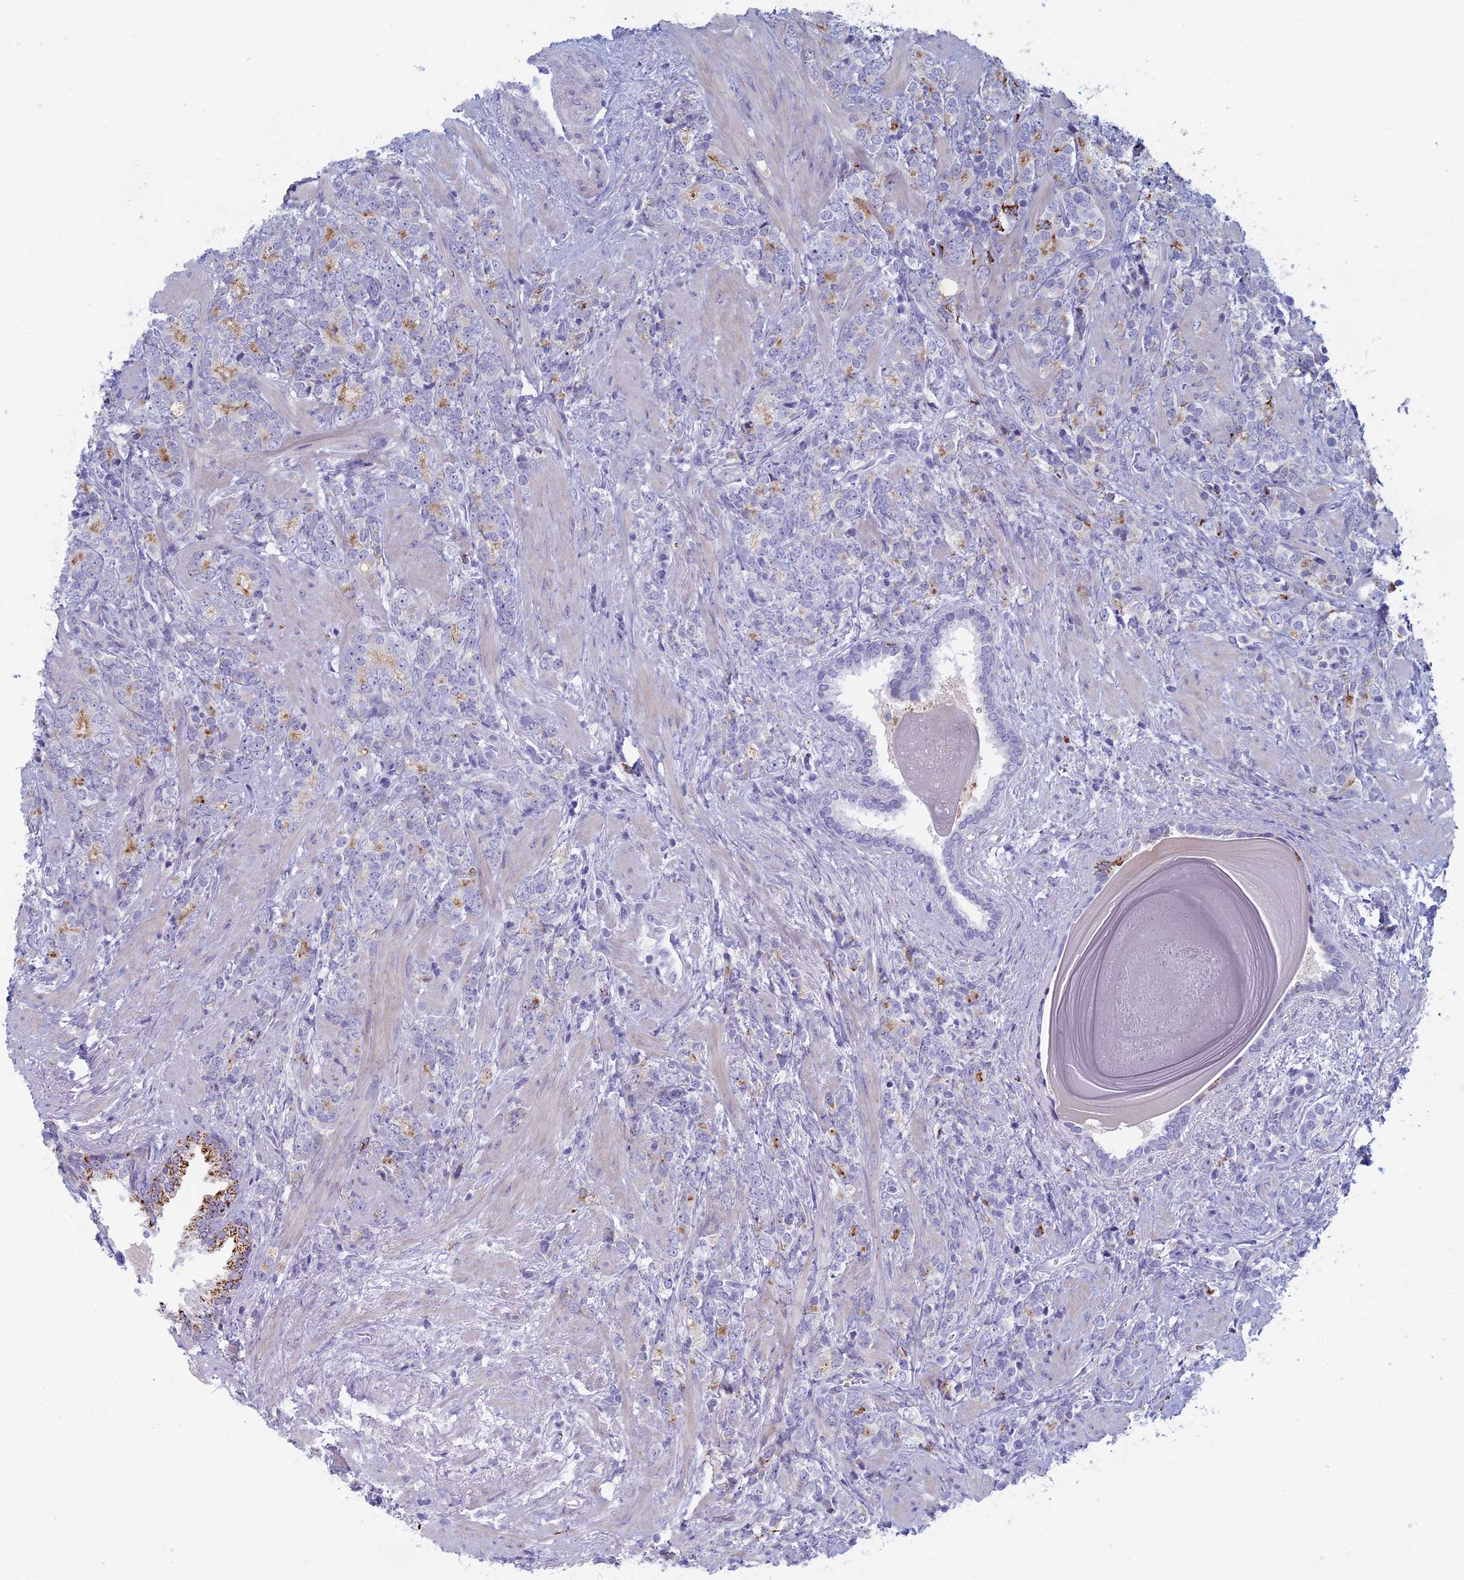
{"staining": {"intensity": "negative", "quantity": "none", "location": "none"}, "tissue": "prostate cancer", "cell_type": "Tumor cells", "image_type": "cancer", "snomed": [{"axis": "morphology", "description": "Adenocarcinoma, High grade"}, {"axis": "topography", "description": "Prostate"}], "caption": "Protein analysis of prostate cancer reveals no significant expression in tumor cells. Nuclei are stained in blue.", "gene": "ALMS1", "patient": {"sex": "male", "age": 64}}